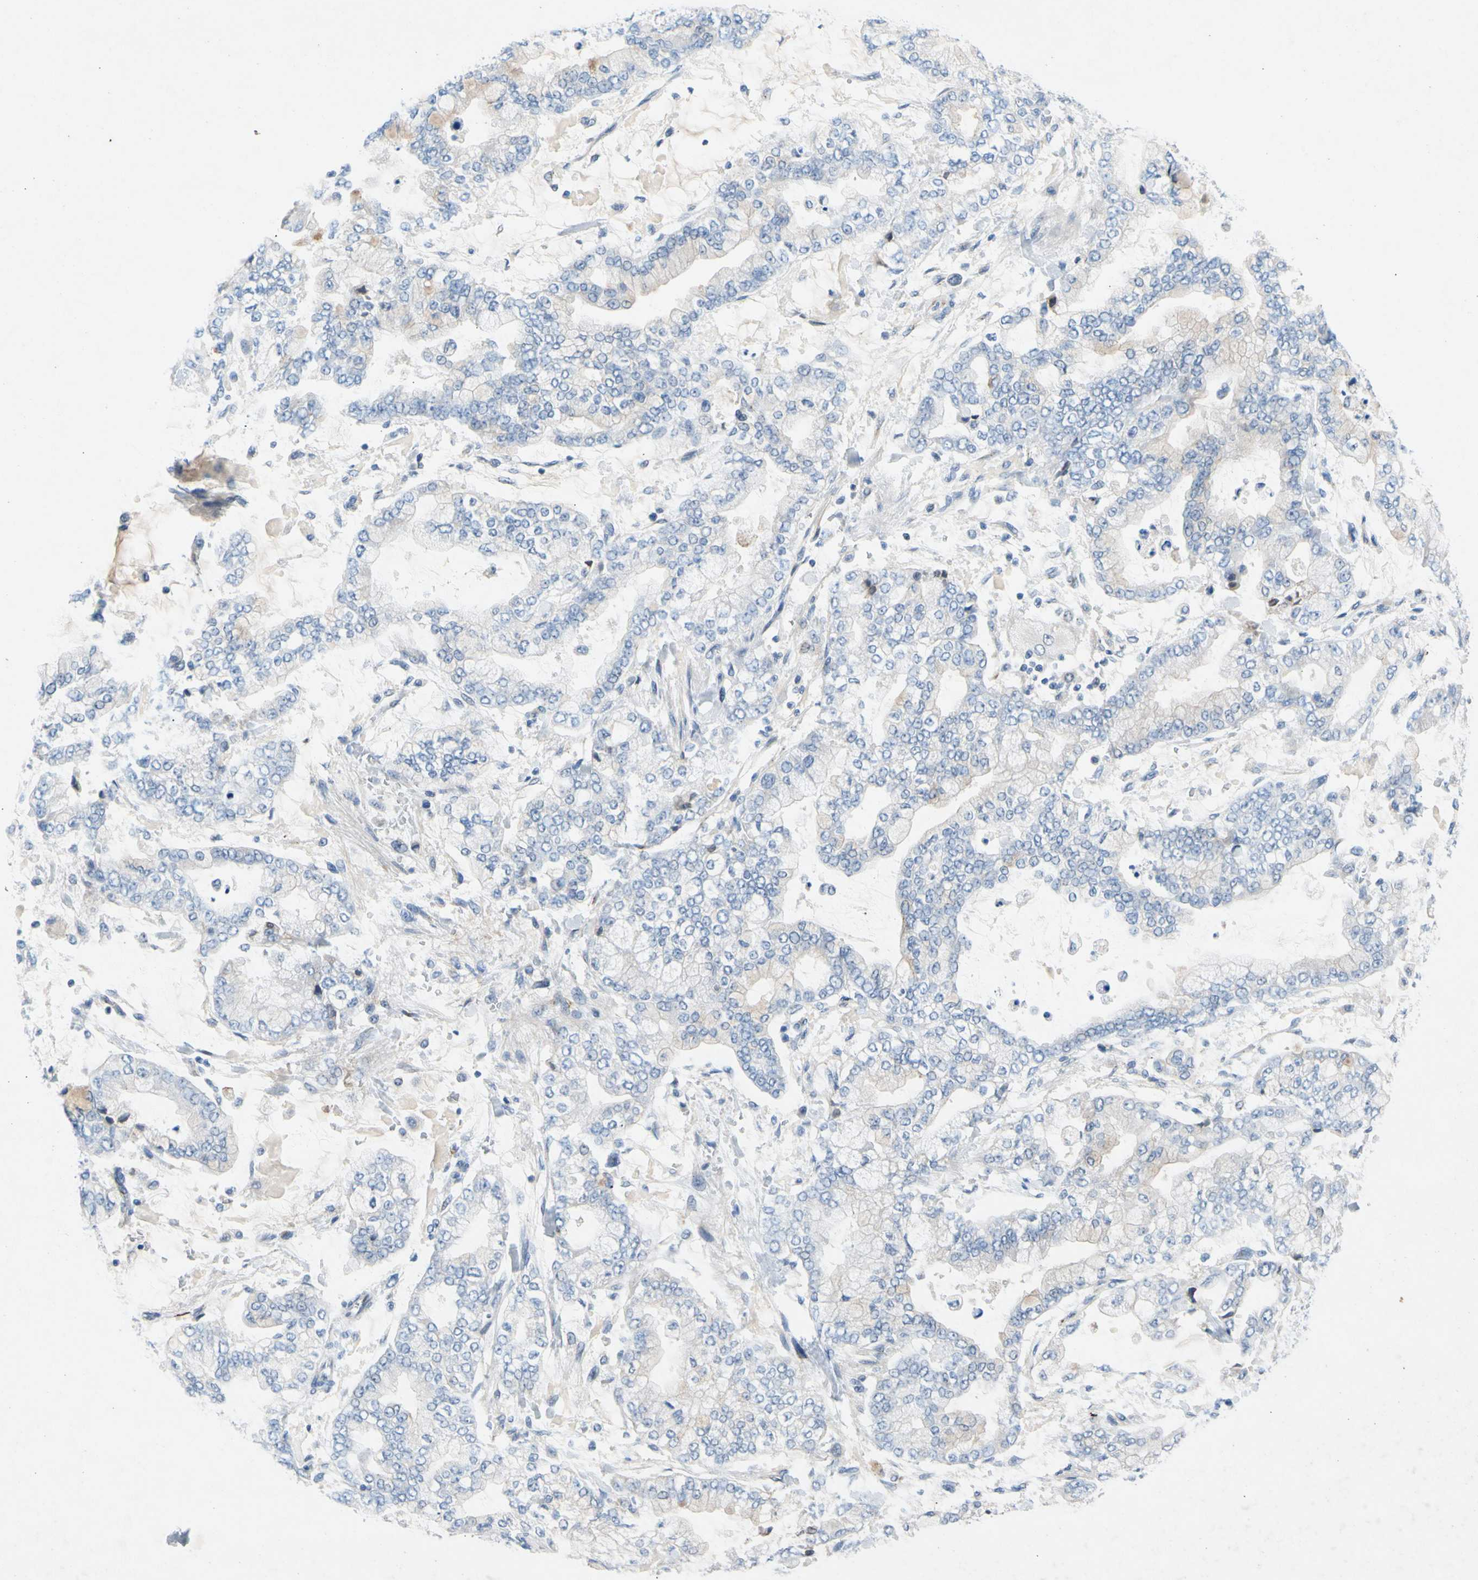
{"staining": {"intensity": "negative", "quantity": "none", "location": "none"}, "tissue": "stomach cancer", "cell_type": "Tumor cells", "image_type": "cancer", "snomed": [{"axis": "morphology", "description": "Normal tissue, NOS"}, {"axis": "morphology", "description": "Adenocarcinoma, NOS"}, {"axis": "topography", "description": "Stomach, upper"}, {"axis": "topography", "description": "Stomach"}], "caption": "Tumor cells show no significant staining in stomach adenocarcinoma. (Brightfield microscopy of DAB (3,3'-diaminobenzidine) immunohistochemistry (IHC) at high magnification).", "gene": "GASK1B", "patient": {"sex": "male", "age": 76}}